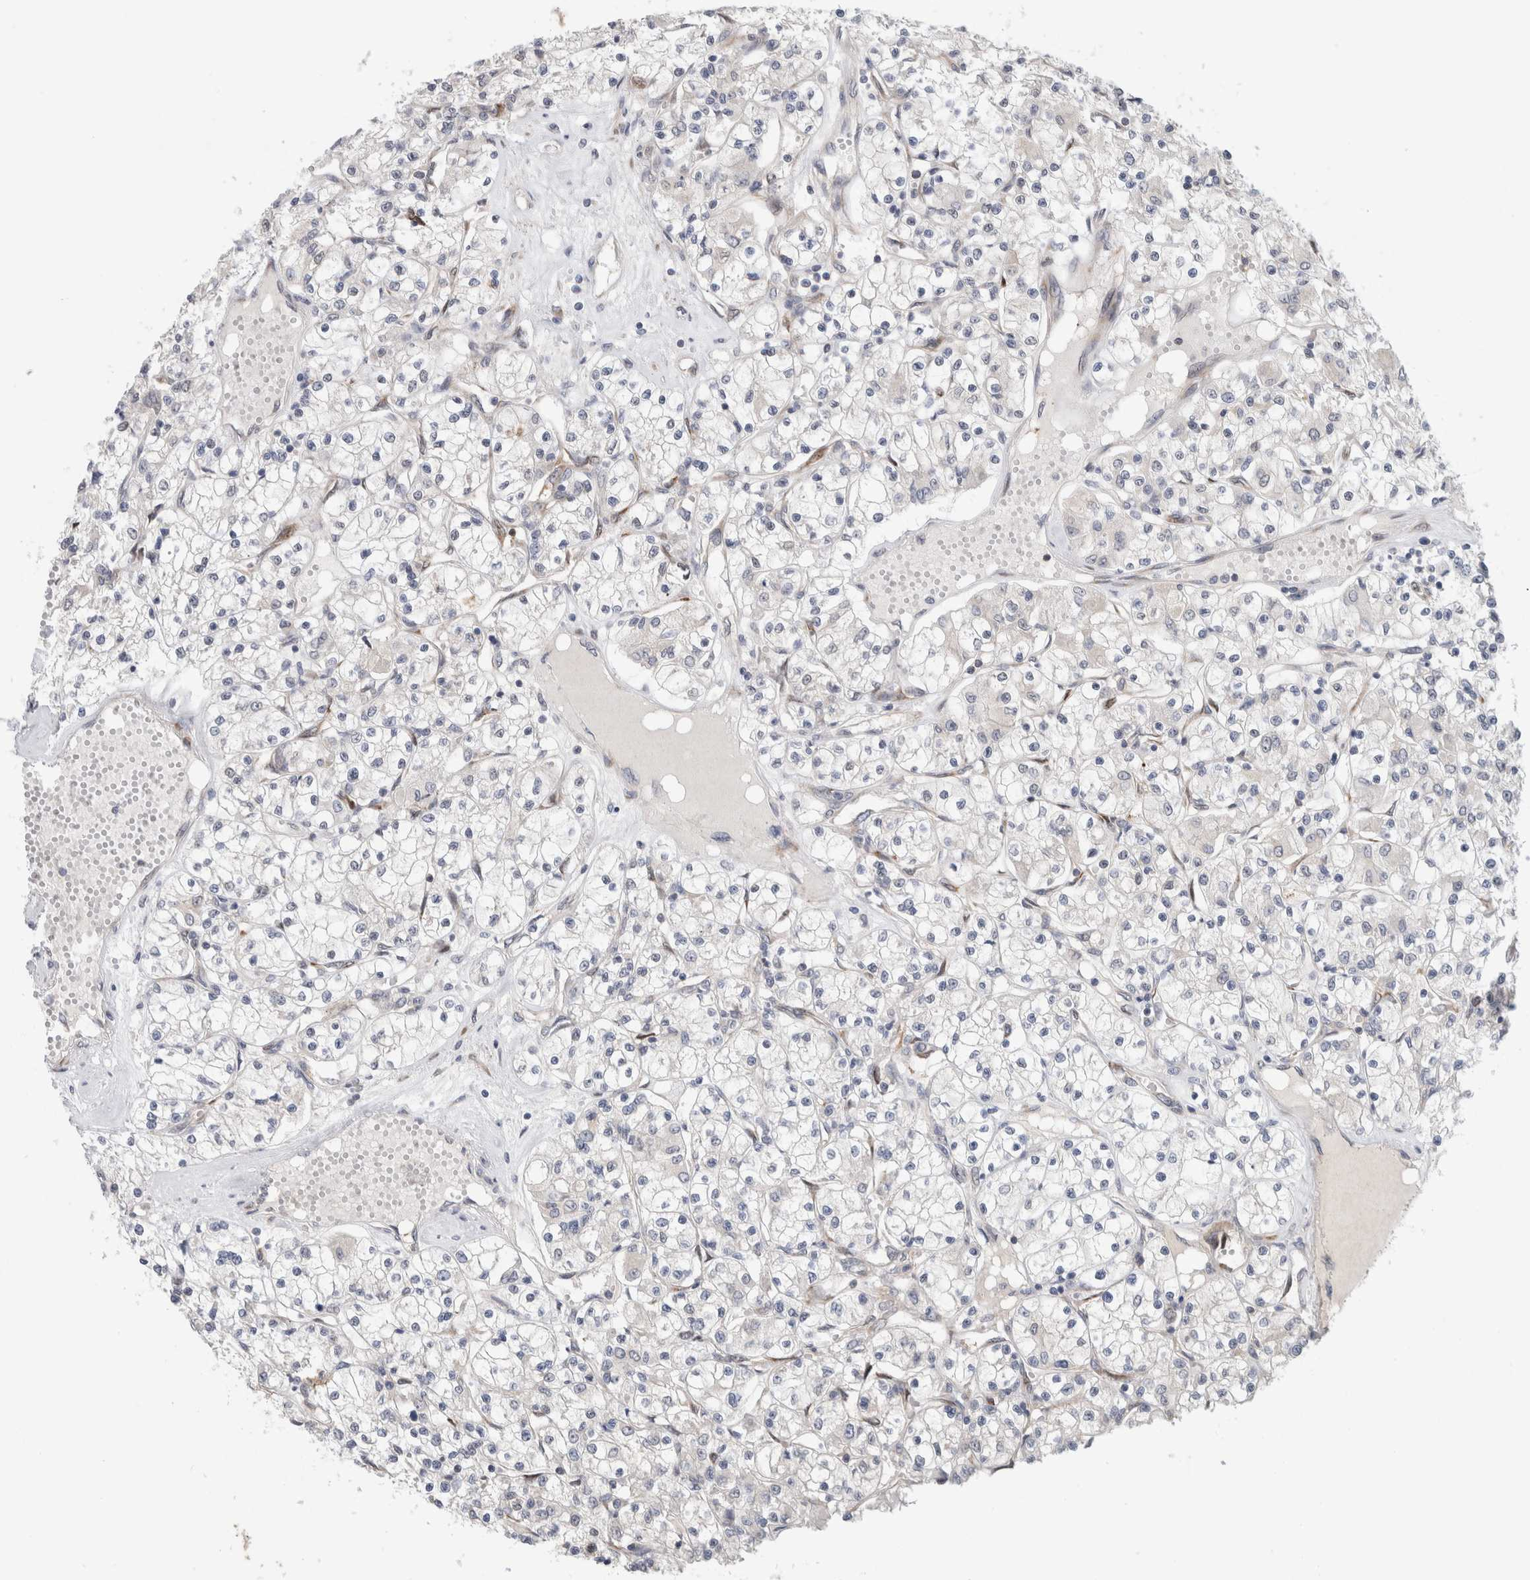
{"staining": {"intensity": "negative", "quantity": "none", "location": "none"}, "tissue": "renal cancer", "cell_type": "Tumor cells", "image_type": "cancer", "snomed": [{"axis": "morphology", "description": "Adenocarcinoma, NOS"}, {"axis": "topography", "description": "Kidney"}], "caption": "Renal cancer was stained to show a protein in brown. There is no significant expression in tumor cells.", "gene": "EIF4G3", "patient": {"sex": "female", "age": 59}}